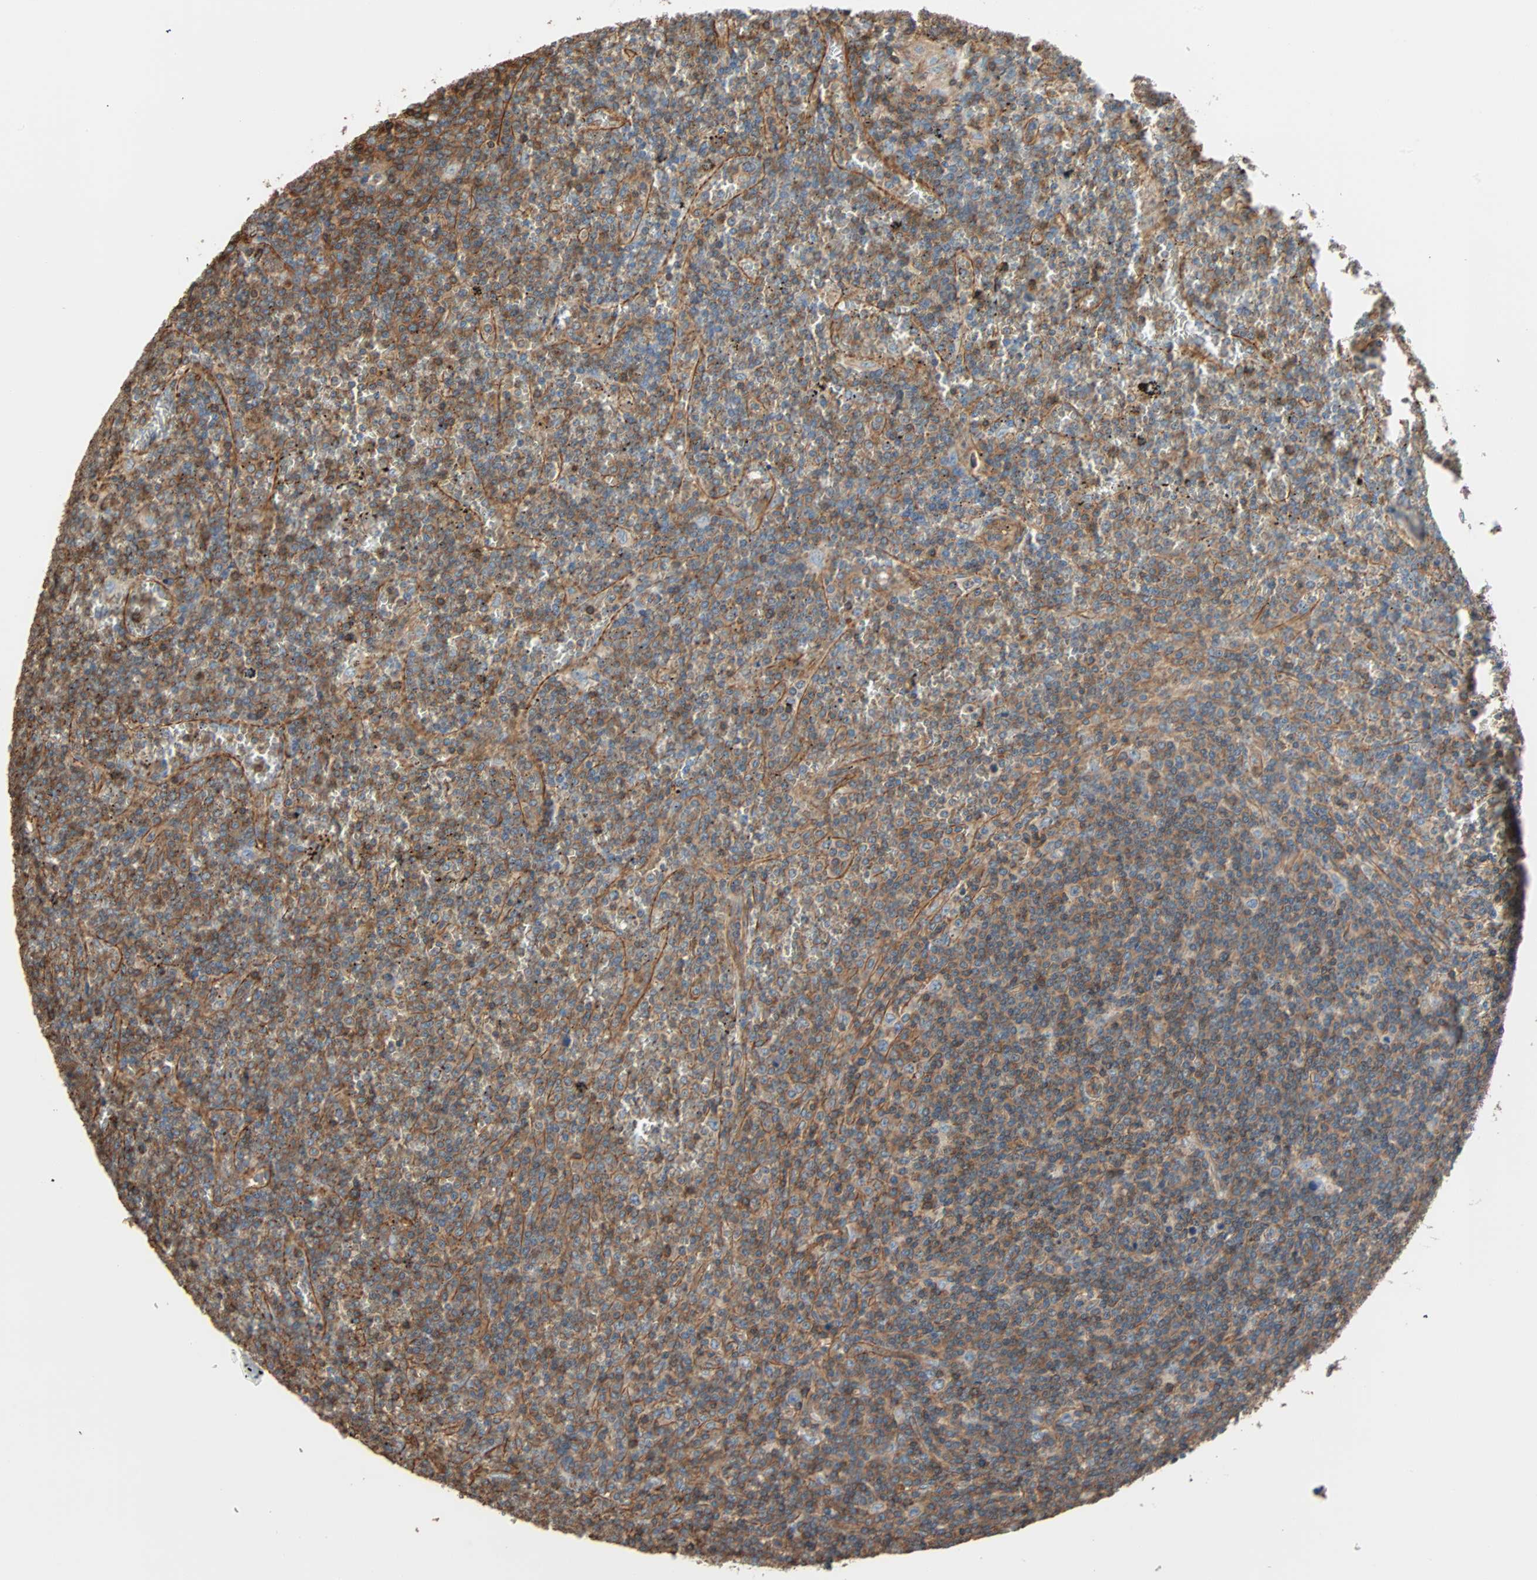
{"staining": {"intensity": "moderate", "quantity": "<25%", "location": "cytoplasmic/membranous"}, "tissue": "lymphoma", "cell_type": "Tumor cells", "image_type": "cancer", "snomed": [{"axis": "morphology", "description": "Malignant lymphoma, non-Hodgkin's type, Low grade"}, {"axis": "topography", "description": "Spleen"}], "caption": "Approximately <25% of tumor cells in lymphoma show moderate cytoplasmic/membranous protein positivity as visualized by brown immunohistochemical staining.", "gene": "GALNT10", "patient": {"sex": "female", "age": 19}}